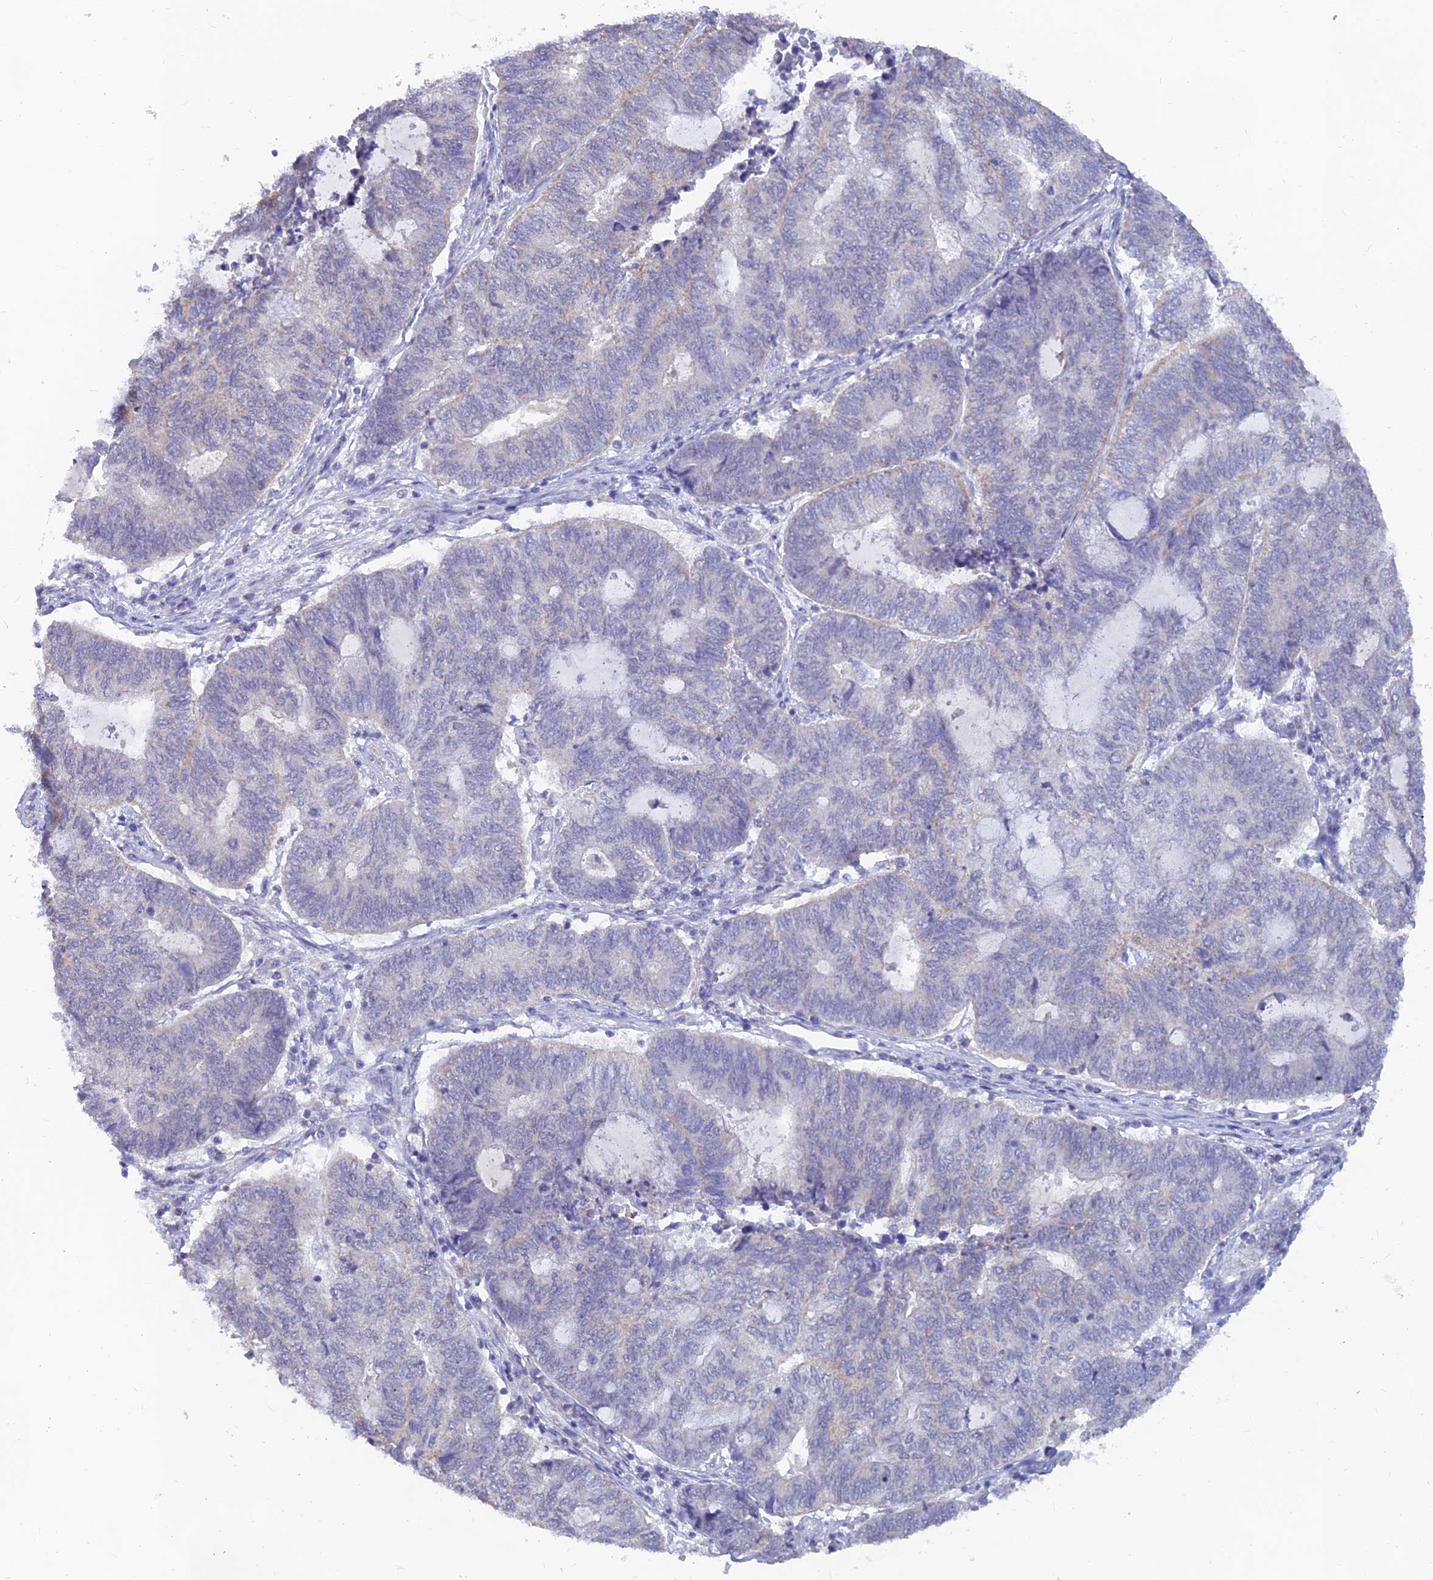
{"staining": {"intensity": "weak", "quantity": "<25%", "location": "cytoplasmic/membranous"}, "tissue": "endometrial cancer", "cell_type": "Tumor cells", "image_type": "cancer", "snomed": [{"axis": "morphology", "description": "Adenocarcinoma, NOS"}, {"axis": "topography", "description": "Uterus"}, {"axis": "topography", "description": "Endometrium"}], "caption": "High power microscopy histopathology image of an IHC micrograph of endometrial cancer, revealing no significant expression in tumor cells.", "gene": "LRIF1", "patient": {"sex": "female", "age": 70}}